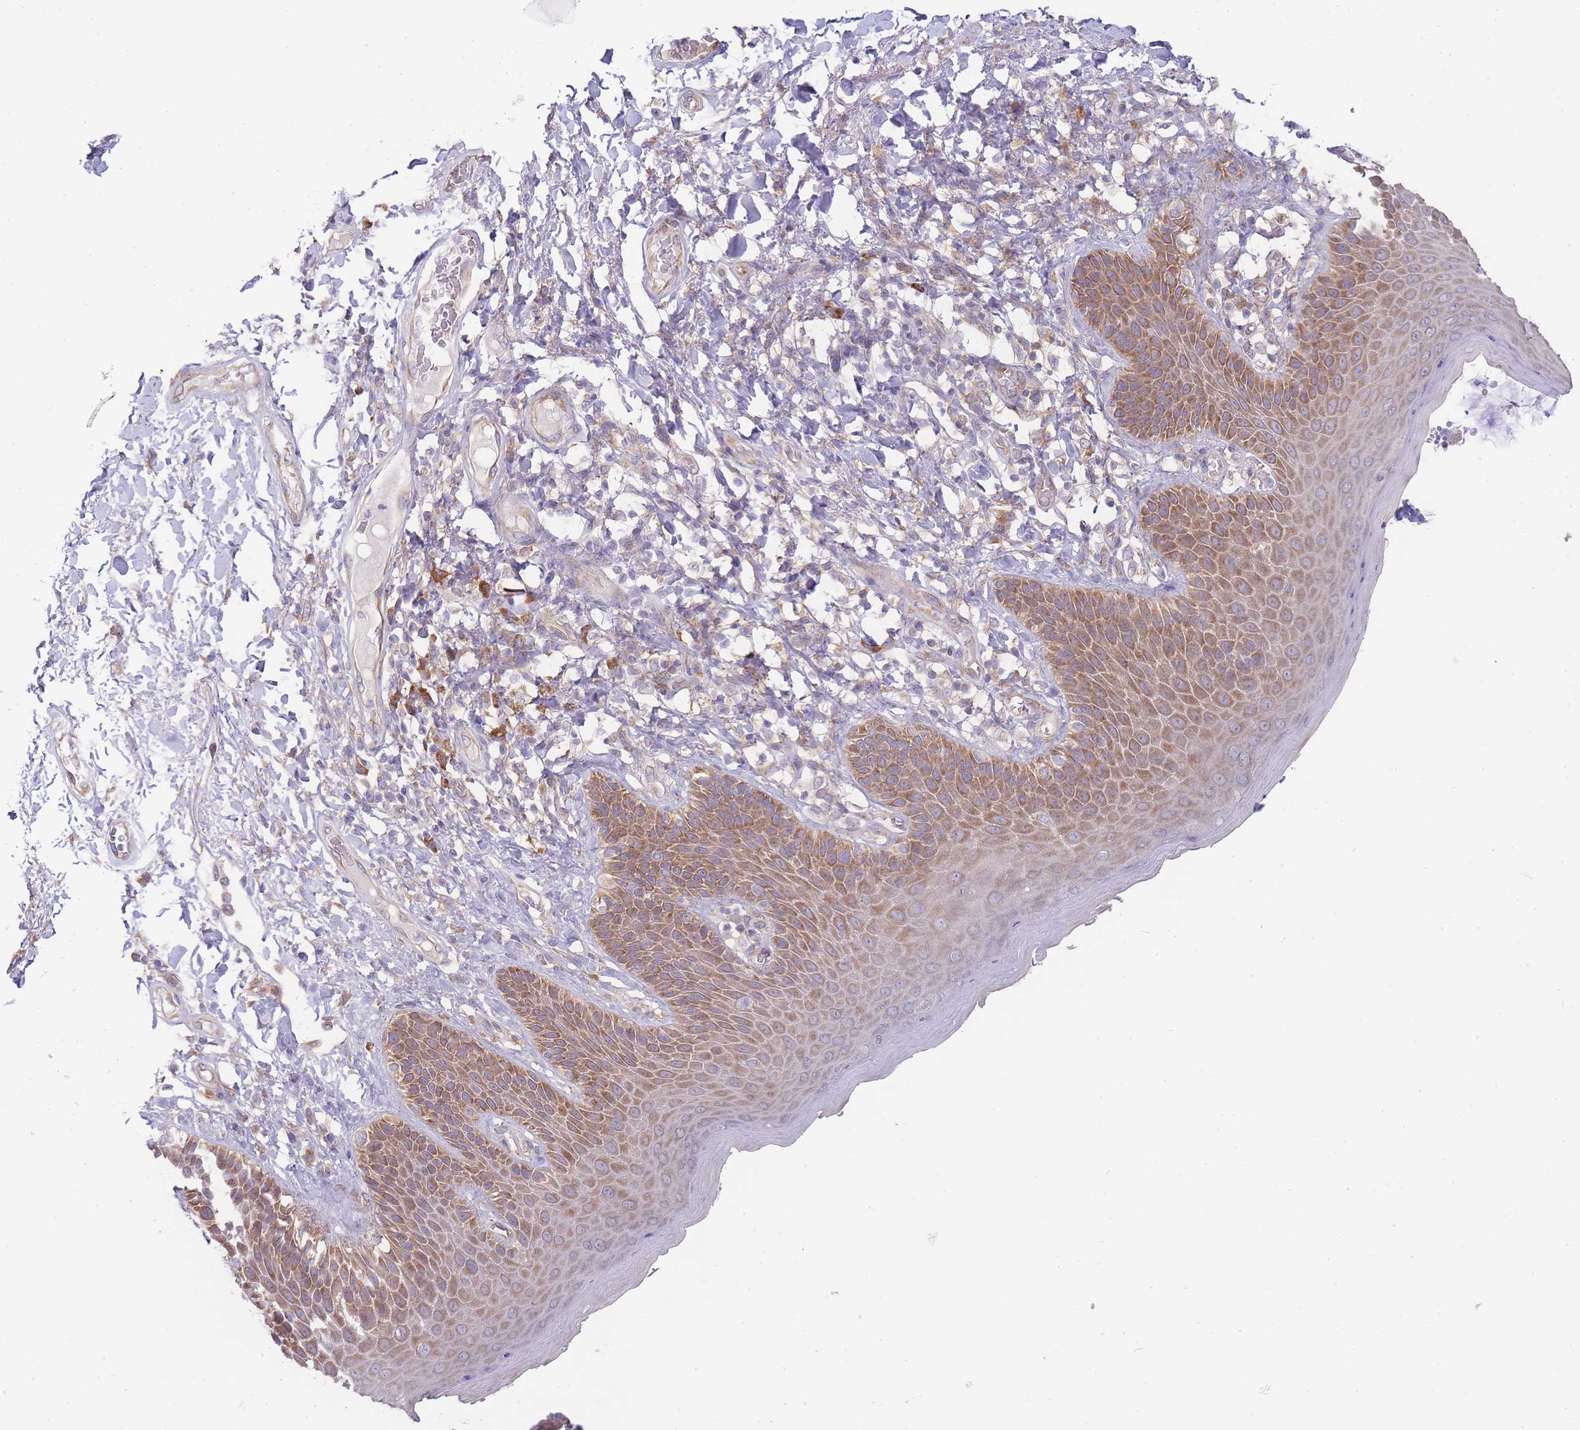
{"staining": {"intensity": "moderate", "quantity": ">75%", "location": "cytoplasmic/membranous"}, "tissue": "skin", "cell_type": "Epidermal cells", "image_type": "normal", "snomed": [{"axis": "morphology", "description": "Normal tissue, NOS"}, {"axis": "topography", "description": "Anal"}], "caption": "Immunohistochemical staining of unremarkable human skin shows >75% levels of moderate cytoplasmic/membranous protein staining in about >75% of epidermal cells.", "gene": "BEX1", "patient": {"sex": "female", "age": 89}}